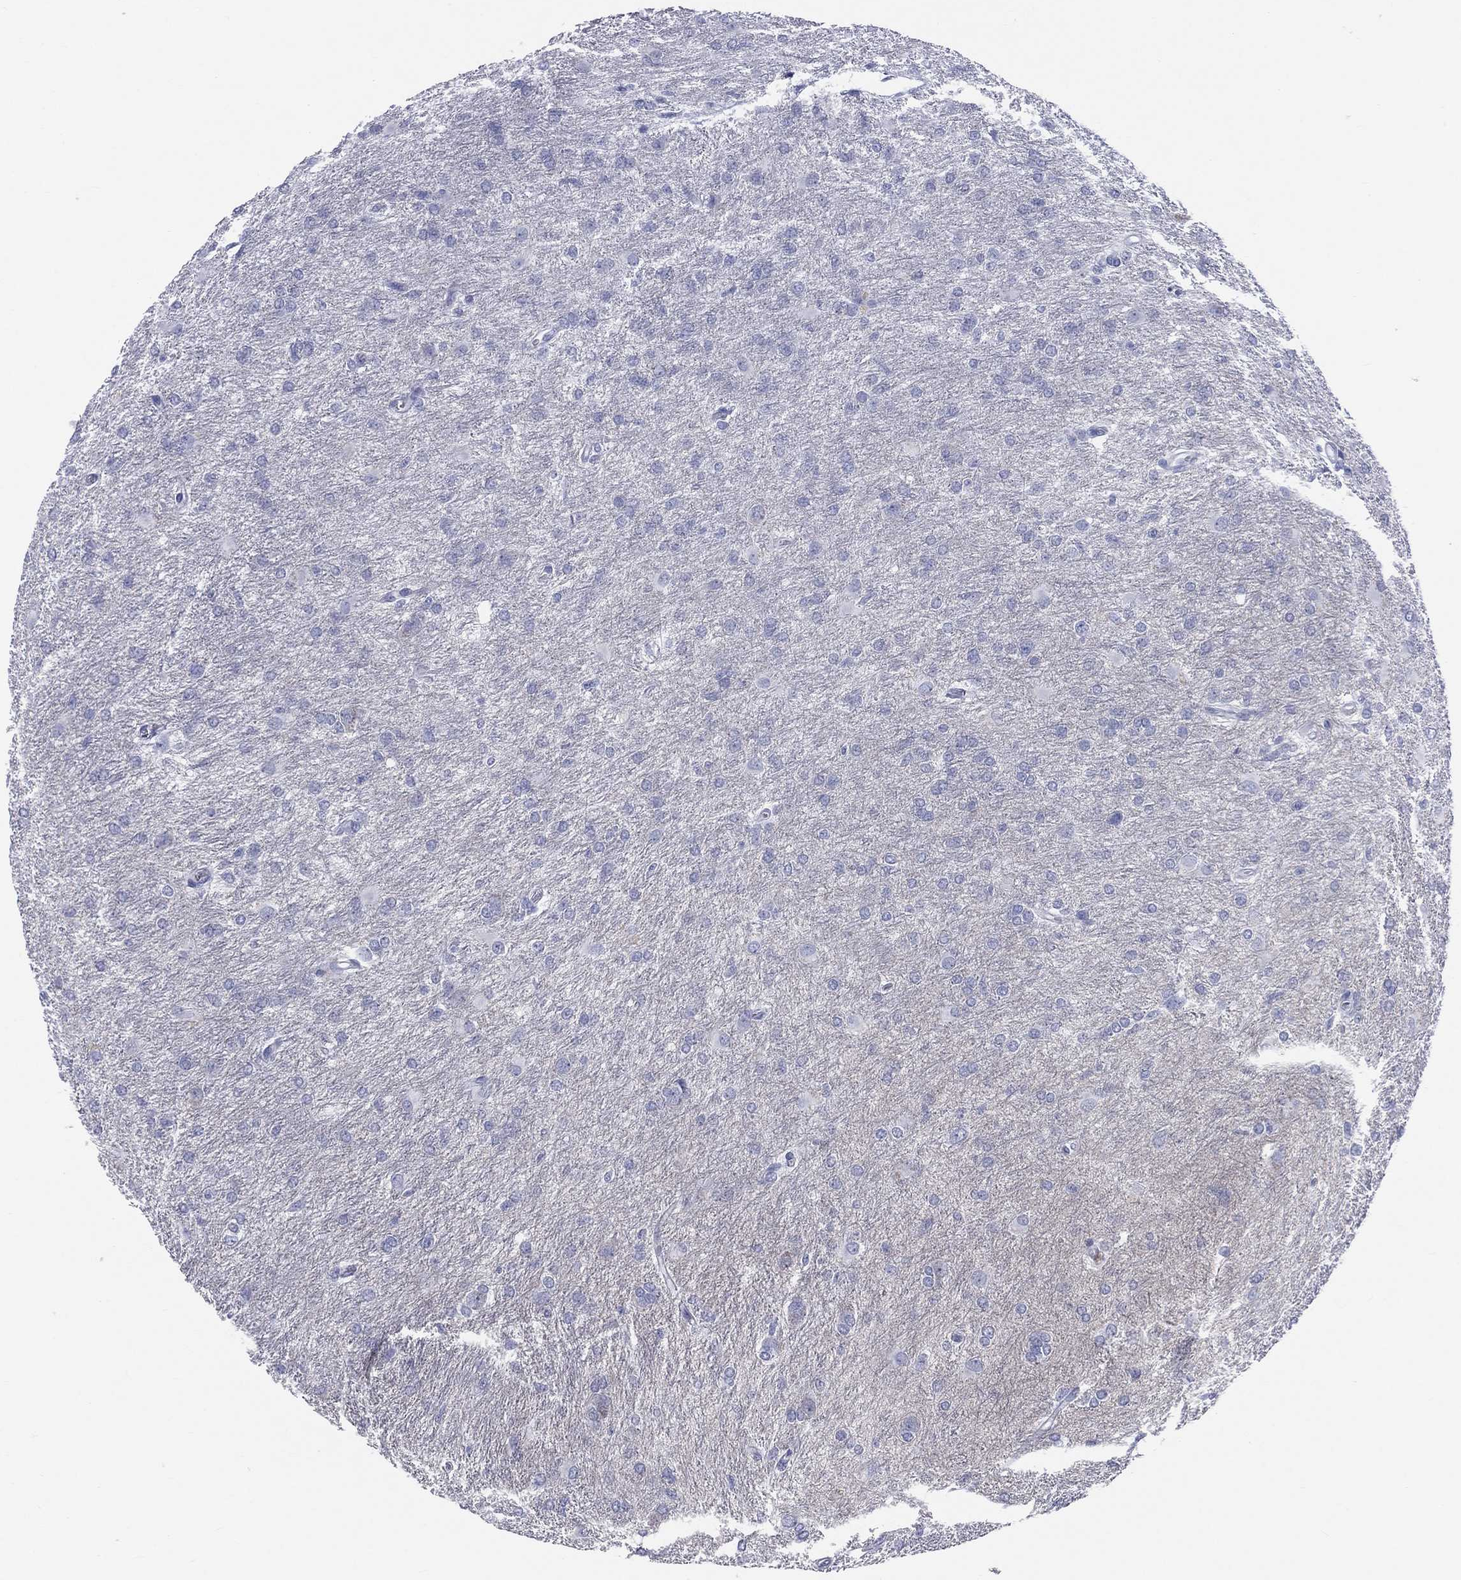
{"staining": {"intensity": "negative", "quantity": "none", "location": "none"}, "tissue": "glioma", "cell_type": "Tumor cells", "image_type": "cancer", "snomed": [{"axis": "morphology", "description": "Glioma, malignant, High grade"}, {"axis": "topography", "description": "Brain"}], "caption": "High magnification brightfield microscopy of glioma stained with DAB (3,3'-diaminobenzidine) (brown) and counterstained with hematoxylin (blue): tumor cells show no significant positivity.", "gene": "MLN", "patient": {"sex": "male", "age": 68}}